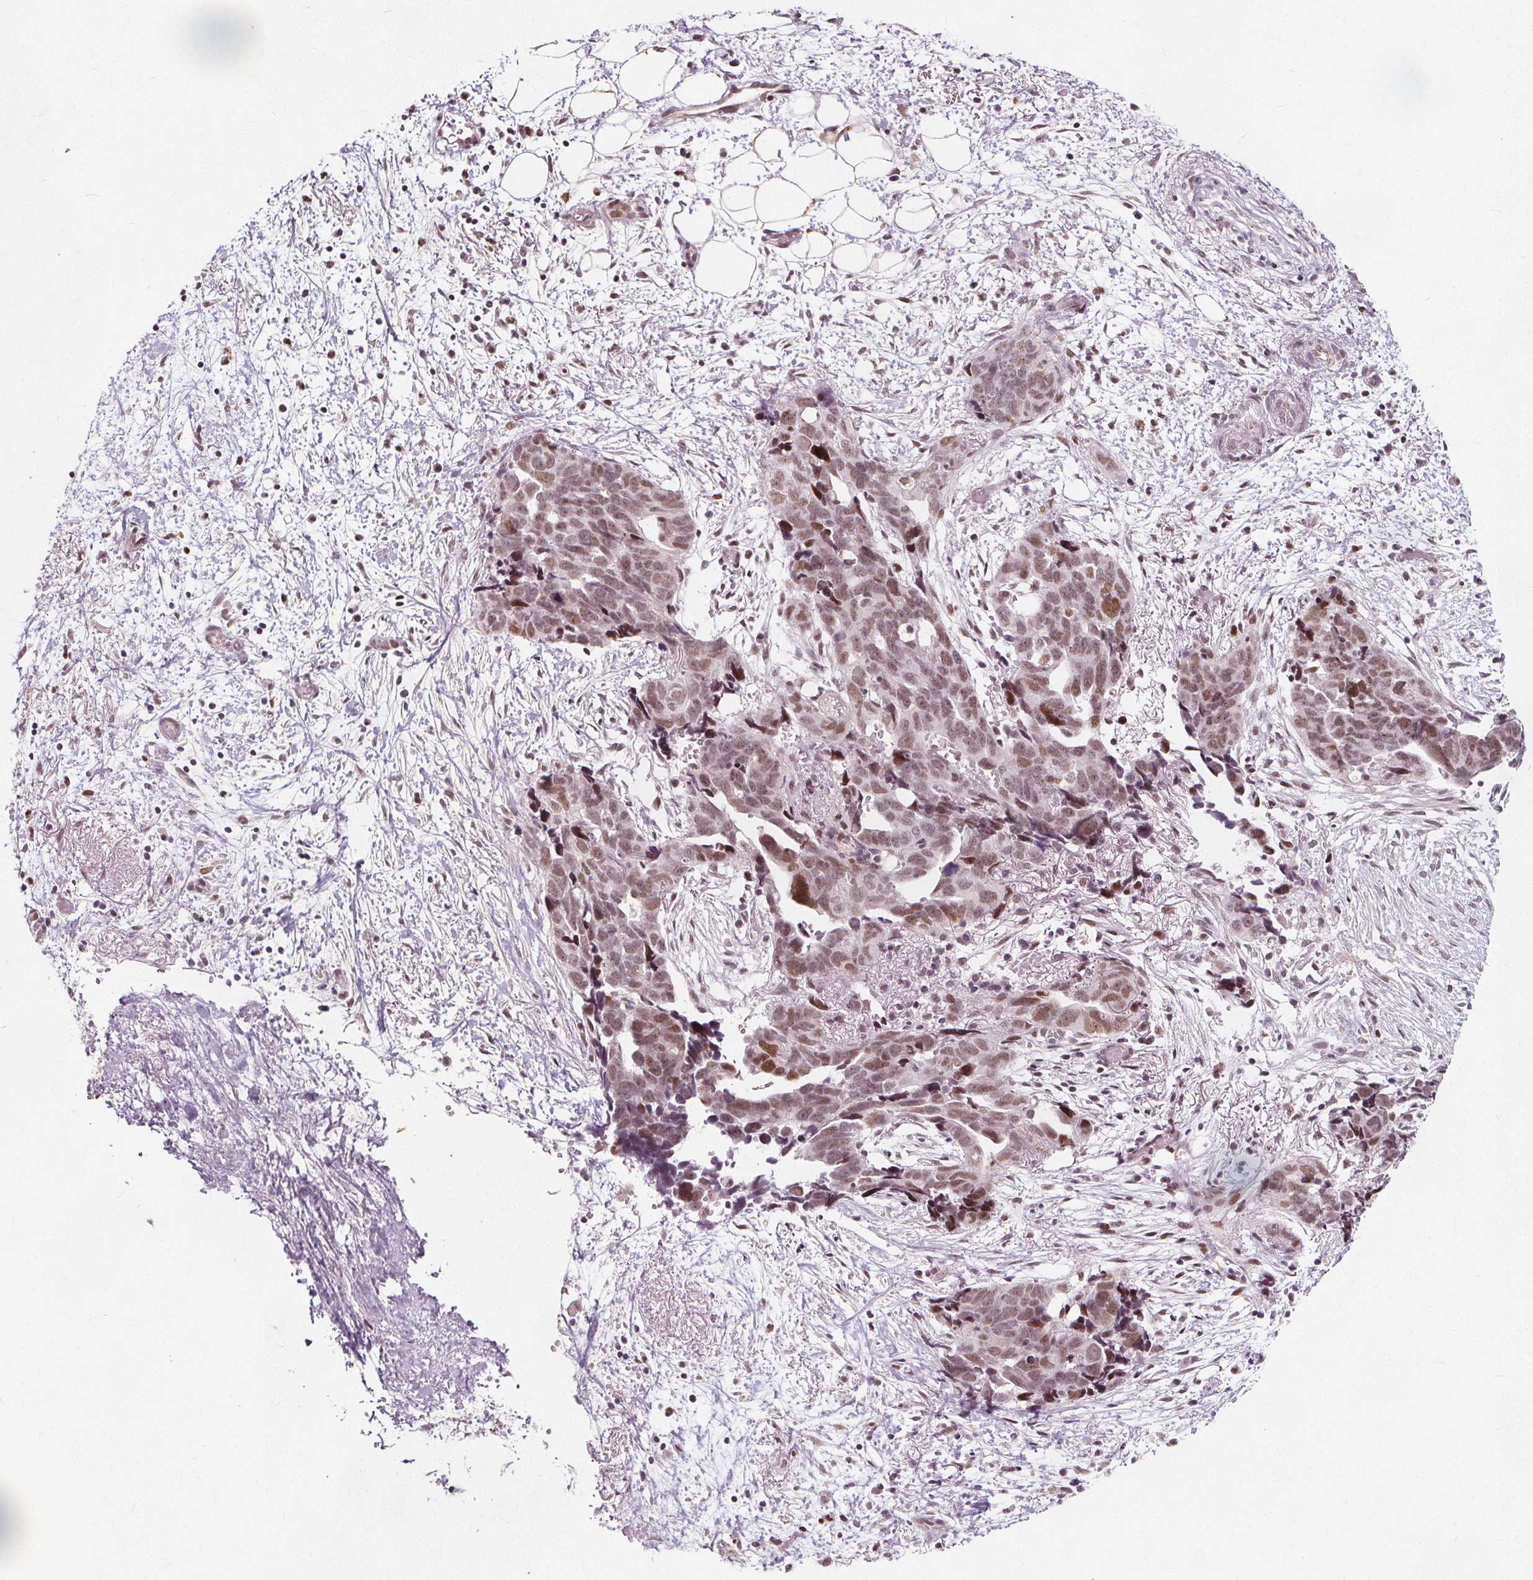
{"staining": {"intensity": "moderate", "quantity": ">75%", "location": "nuclear"}, "tissue": "ovarian cancer", "cell_type": "Tumor cells", "image_type": "cancer", "snomed": [{"axis": "morphology", "description": "Cystadenocarcinoma, serous, NOS"}, {"axis": "topography", "description": "Ovary"}], "caption": "Ovarian cancer (serous cystadenocarcinoma) tissue shows moderate nuclear staining in approximately >75% of tumor cells, visualized by immunohistochemistry.", "gene": "TAF6L", "patient": {"sex": "female", "age": 69}}